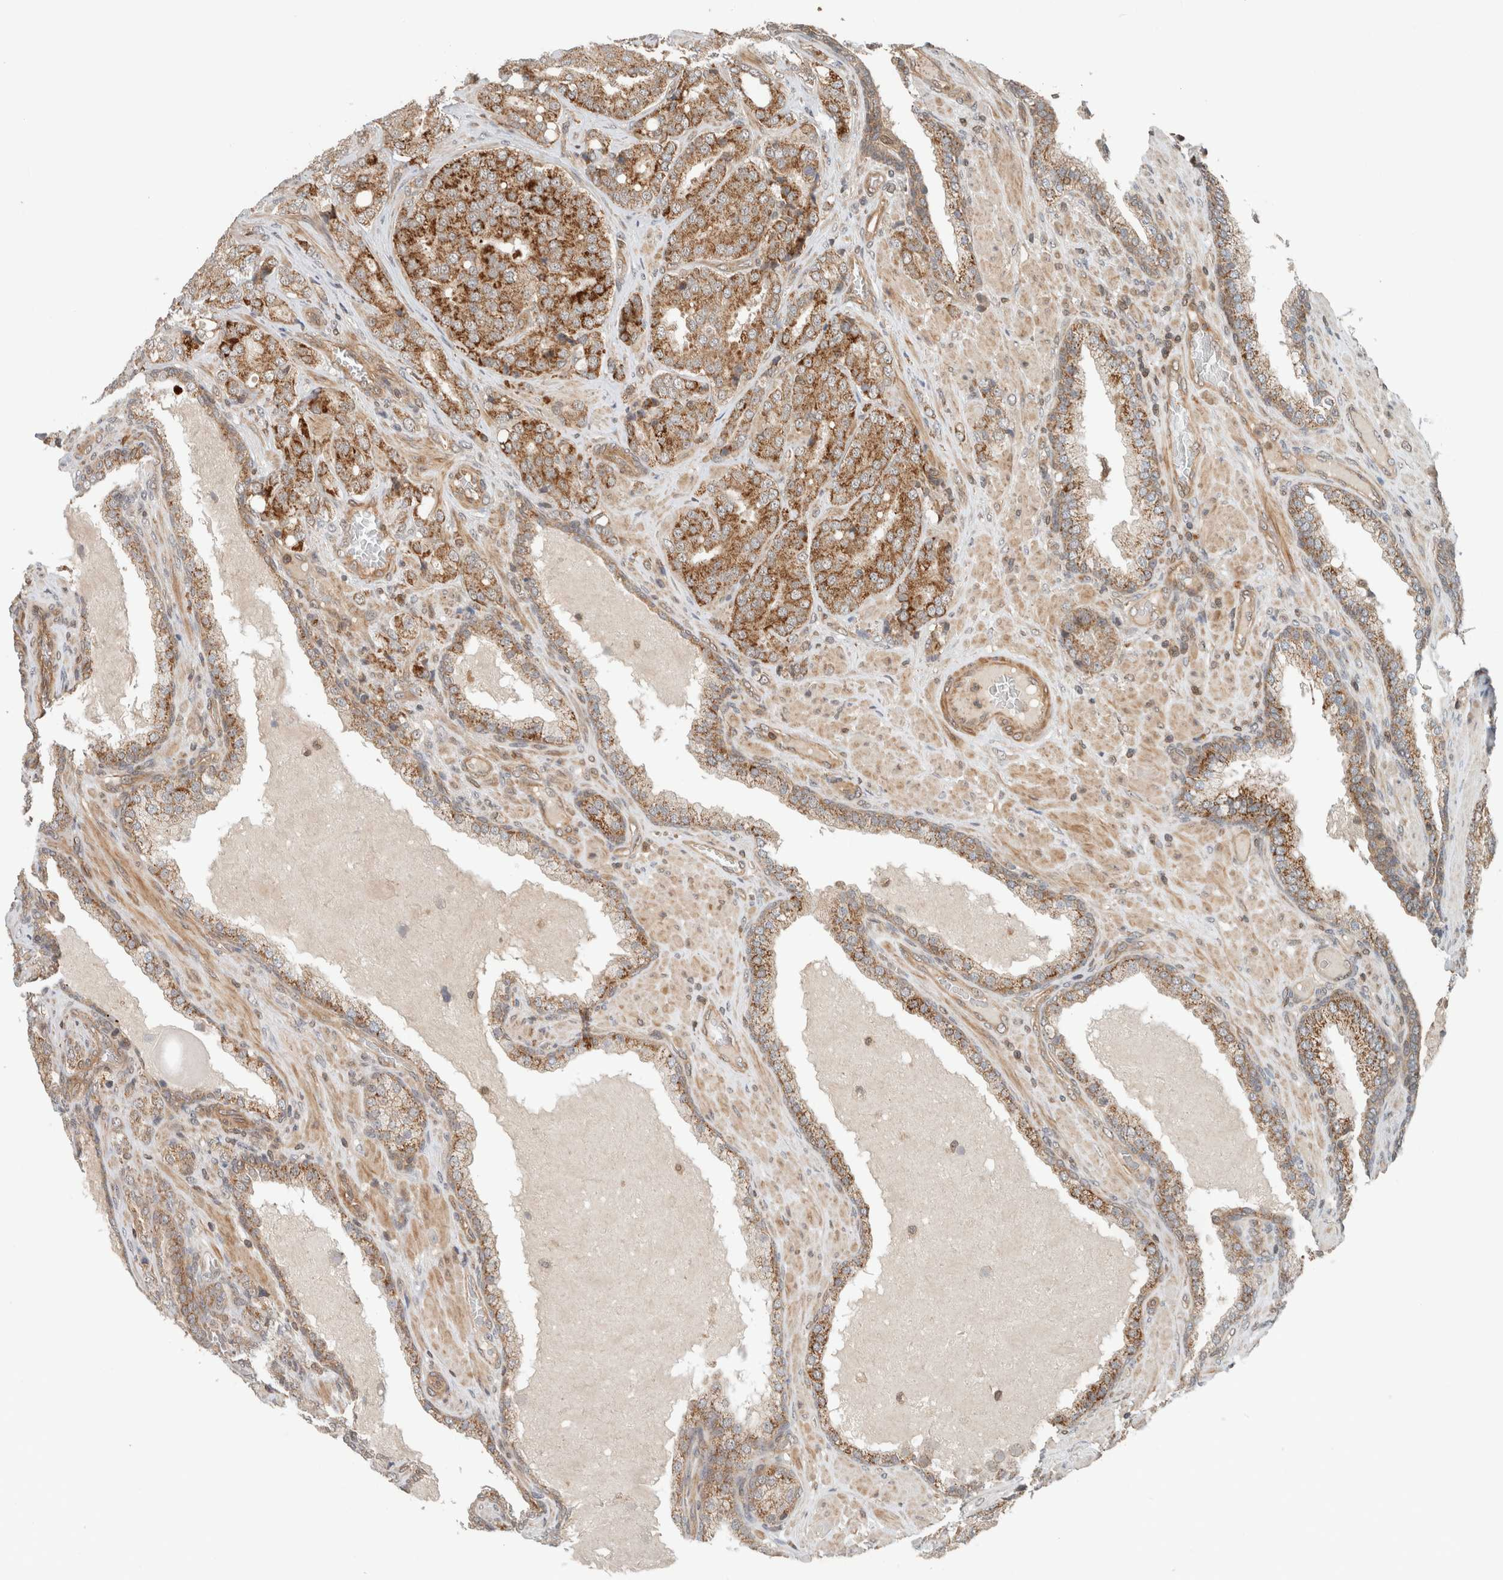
{"staining": {"intensity": "moderate", "quantity": ">75%", "location": "cytoplasmic/membranous"}, "tissue": "prostate cancer", "cell_type": "Tumor cells", "image_type": "cancer", "snomed": [{"axis": "morphology", "description": "Adenocarcinoma, High grade"}, {"axis": "topography", "description": "Prostate"}], "caption": "Immunohistochemistry (IHC) (DAB (3,3'-diaminobenzidine)) staining of human prostate cancer displays moderate cytoplasmic/membranous protein expression in approximately >75% of tumor cells. Immunohistochemistry stains the protein in brown and the nuclei are stained blue.", "gene": "CAAP1", "patient": {"sex": "male", "age": 50}}